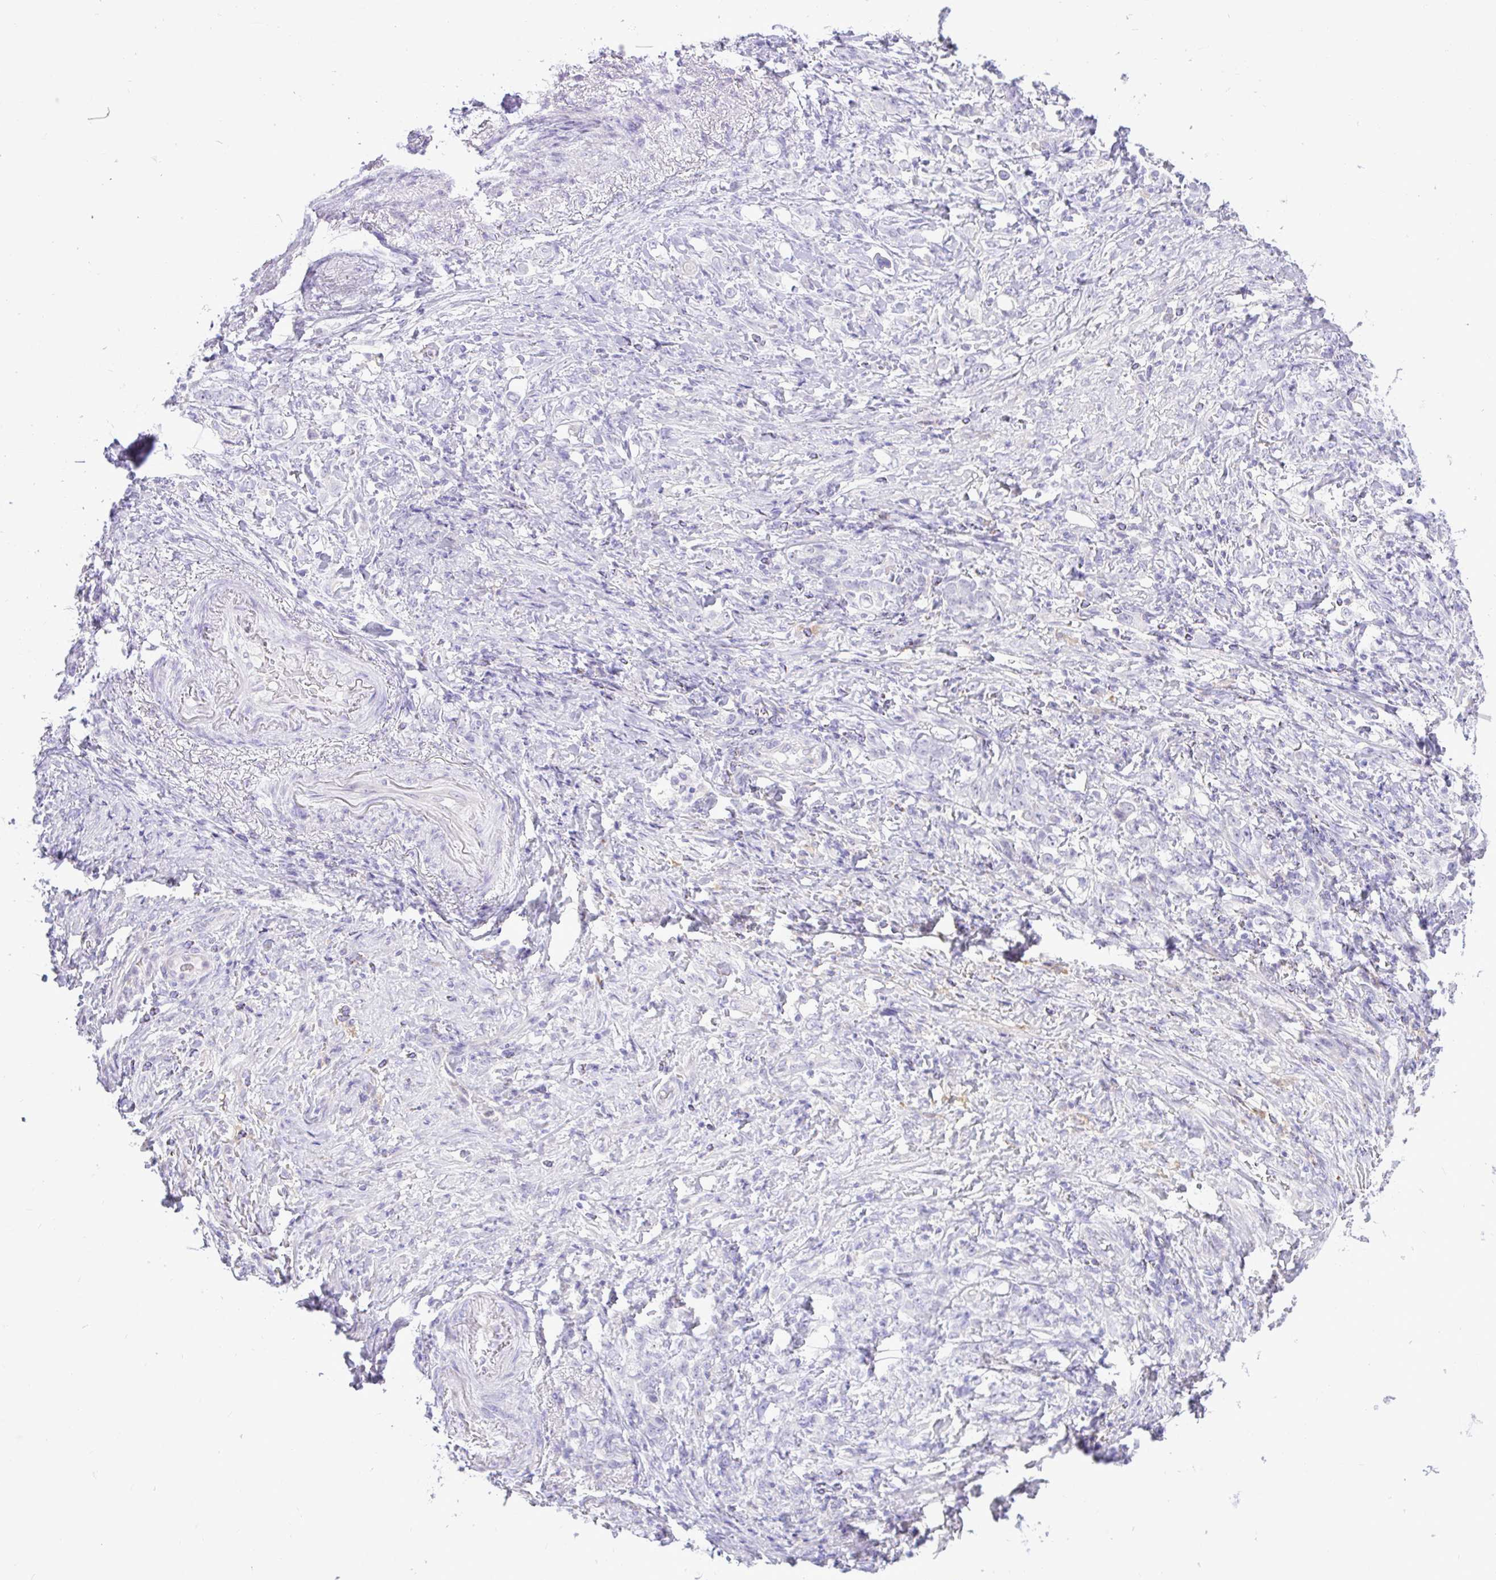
{"staining": {"intensity": "negative", "quantity": "none", "location": "none"}, "tissue": "stomach cancer", "cell_type": "Tumor cells", "image_type": "cancer", "snomed": [{"axis": "morphology", "description": "Adenocarcinoma, NOS"}, {"axis": "topography", "description": "Stomach"}], "caption": "Stomach adenocarcinoma was stained to show a protein in brown. There is no significant positivity in tumor cells.", "gene": "ZNF101", "patient": {"sex": "female", "age": 79}}